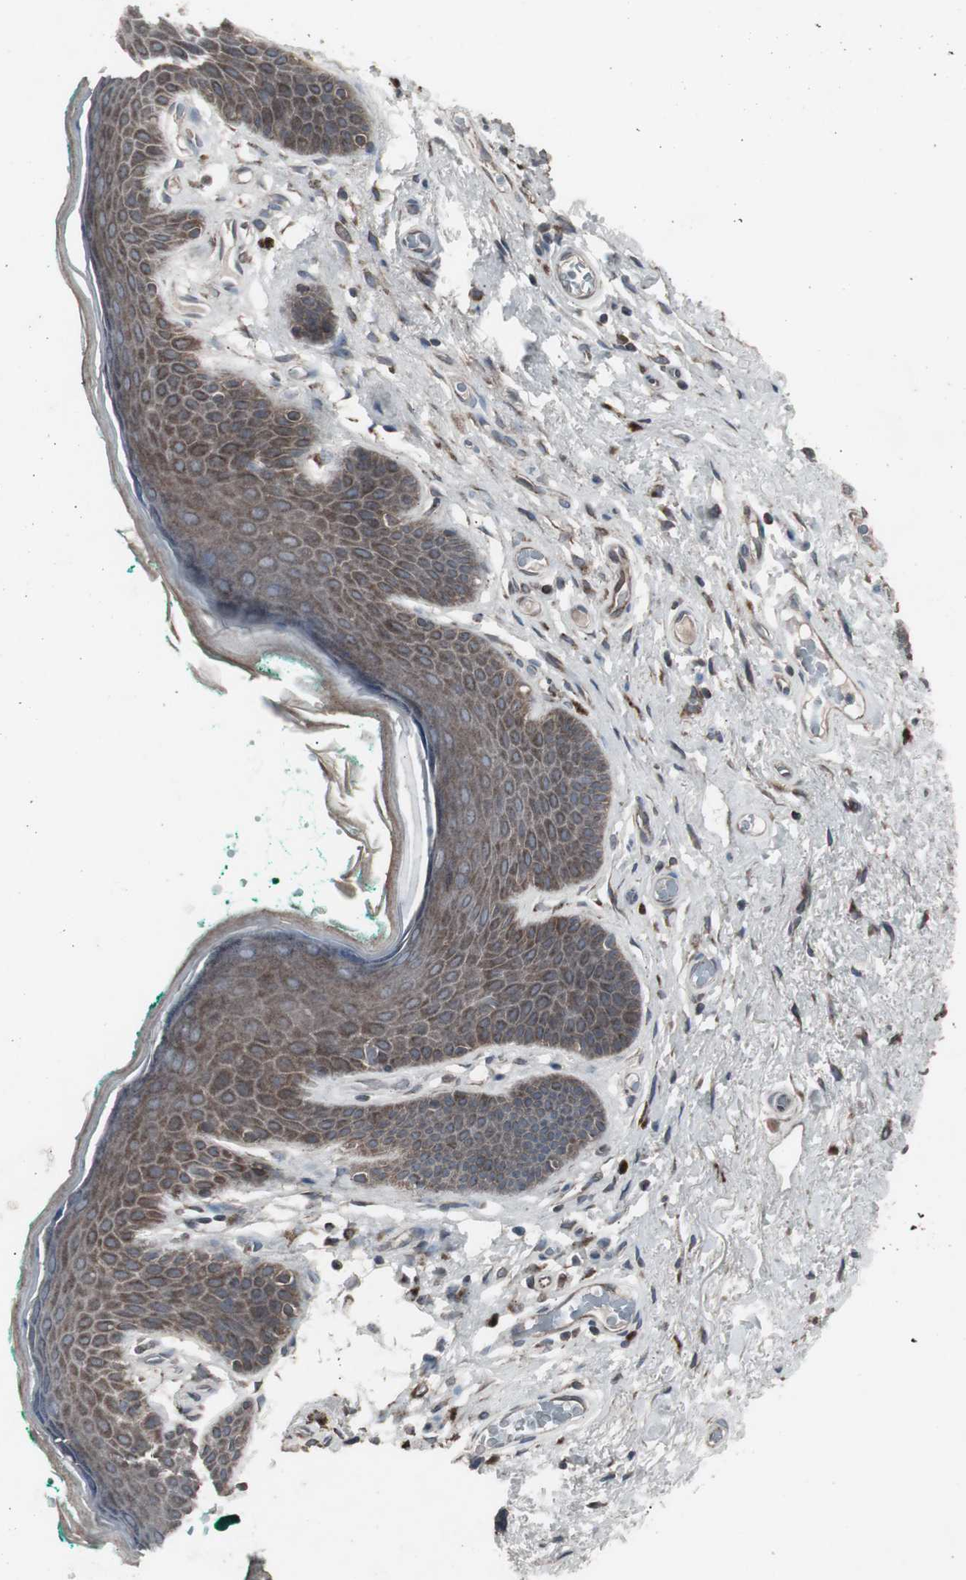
{"staining": {"intensity": "moderate", "quantity": "25%-75%", "location": "cytoplasmic/membranous"}, "tissue": "skin", "cell_type": "Epidermal cells", "image_type": "normal", "snomed": [{"axis": "morphology", "description": "Normal tissue, NOS"}, {"axis": "topography", "description": "Anal"}], "caption": "Immunohistochemistry (IHC) of normal skin shows medium levels of moderate cytoplasmic/membranous staining in about 25%-75% of epidermal cells. The protein of interest is shown in brown color, while the nuclei are stained blue.", "gene": "SSTR2", "patient": {"sex": "male", "age": 74}}